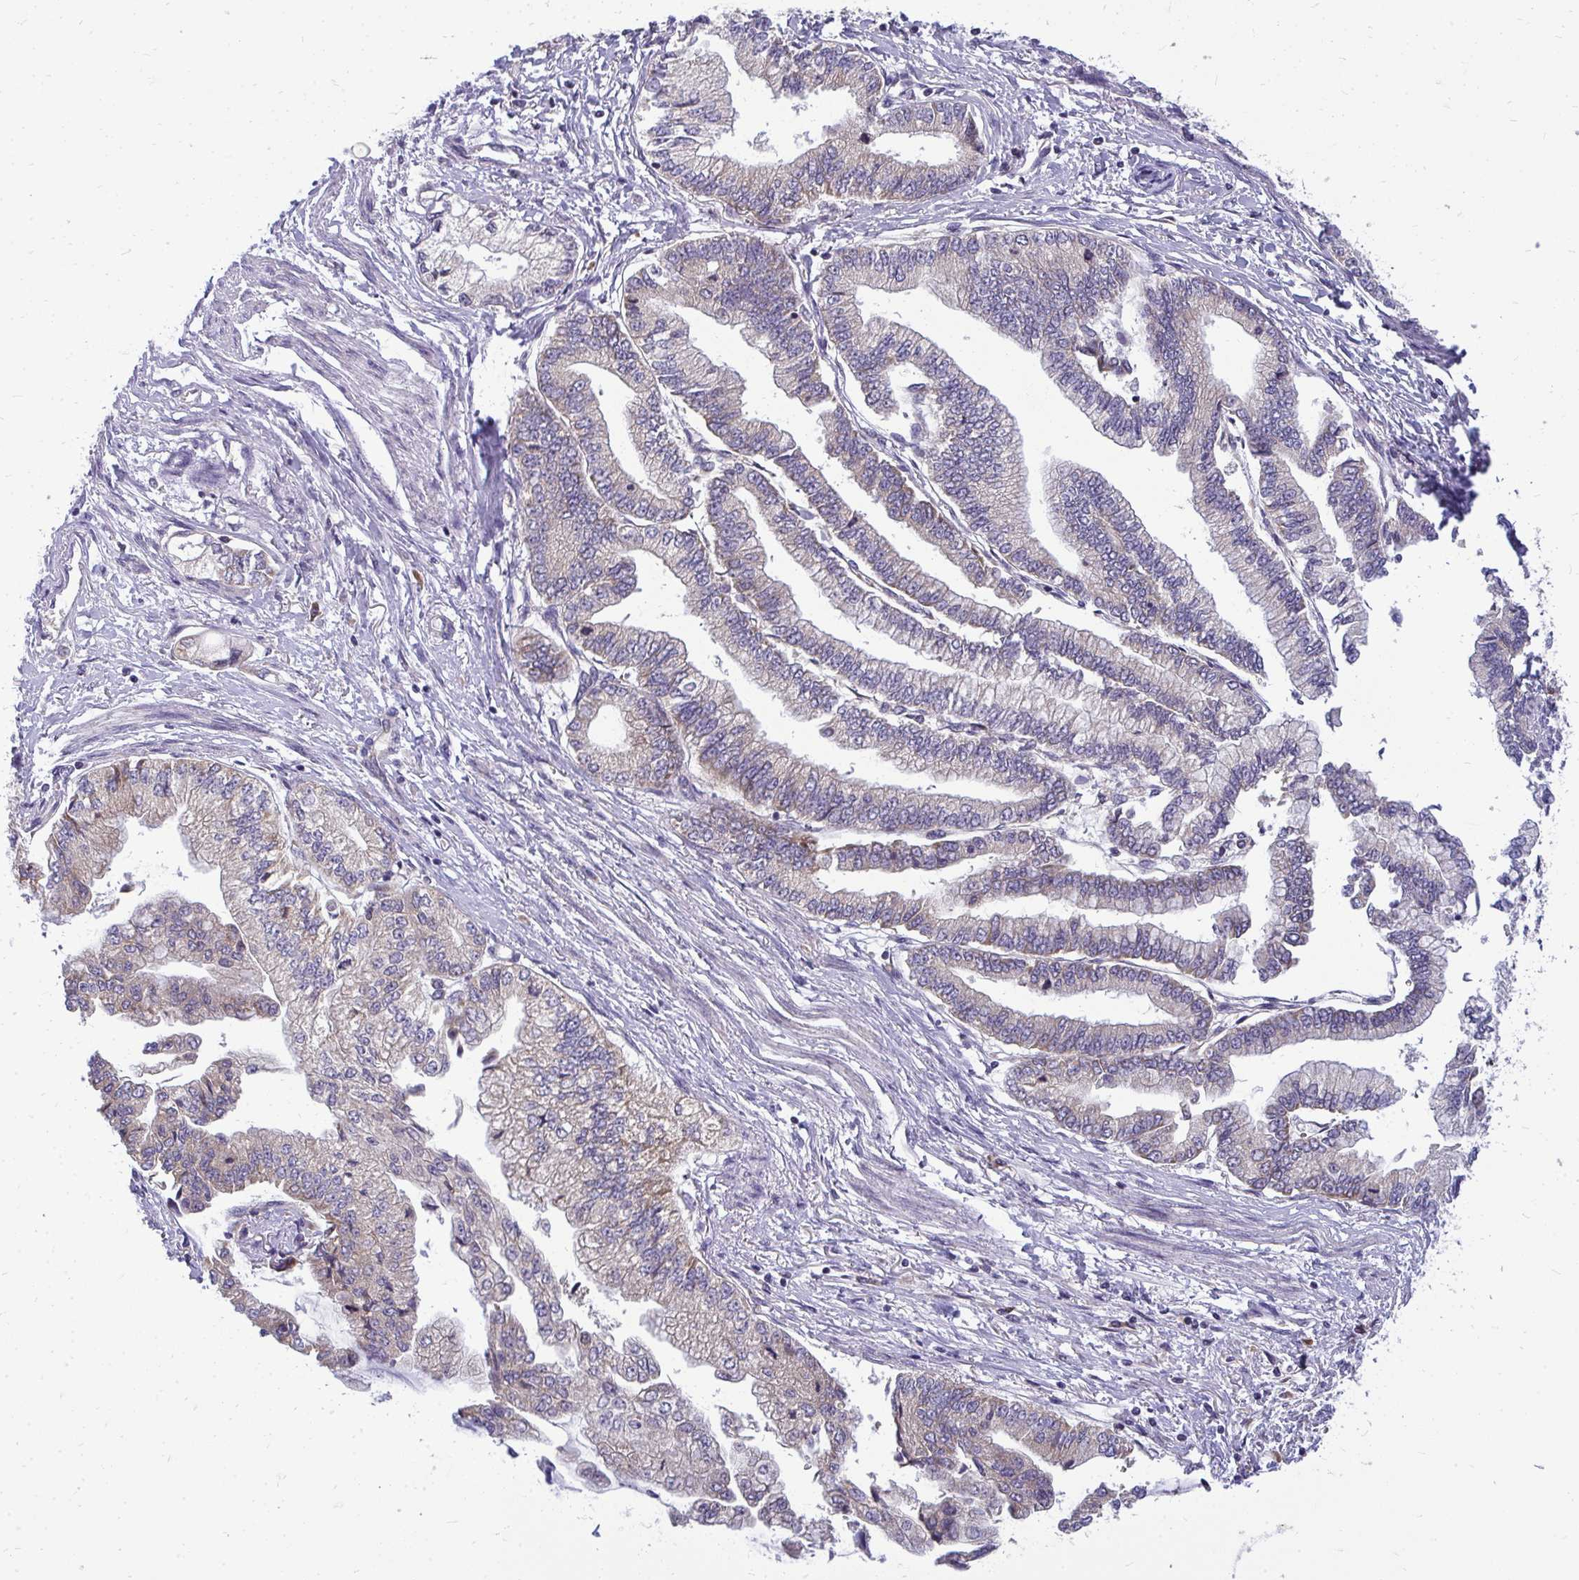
{"staining": {"intensity": "weak", "quantity": "25%-75%", "location": "cytoplasmic/membranous"}, "tissue": "stomach cancer", "cell_type": "Tumor cells", "image_type": "cancer", "snomed": [{"axis": "morphology", "description": "Adenocarcinoma, NOS"}, {"axis": "topography", "description": "Stomach, upper"}], "caption": "Stomach cancer (adenocarcinoma) stained with IHC reveals weak cytoplasmic/membranous staining in approximately 25%-75% of tumor cells. (DAB (3,3'-diaminobenzidine) IHC with brightfield microscopy, high magnification).", "gene": "RPLP2", "patient": {"sex": "female", "age": 74}}